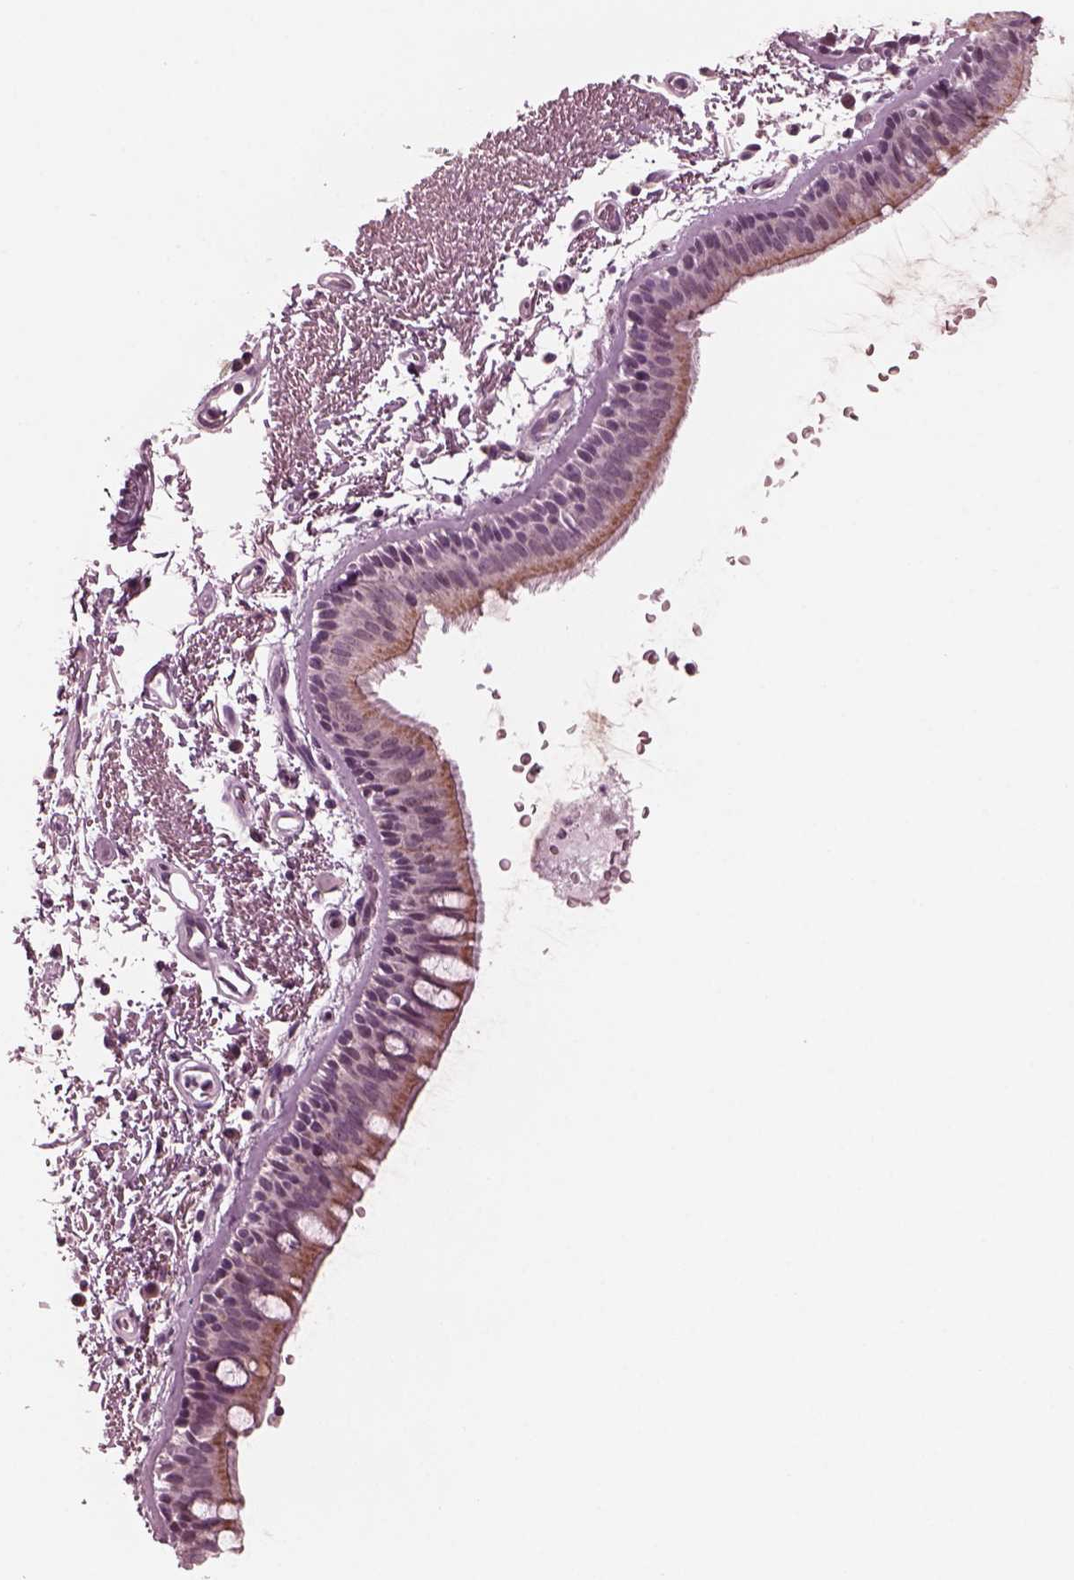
{"staining": {"intensity": "weak", "quantity": "<25%", "location": "cytoplasmic/membranous"}, "tissue": "bronchus", "cell_type": "Respiratory epithelial cells", "image_type": "normal", "snomed": [{"axis": "morphology", "description": "Normal tissue, NOS"}, {"axis": "topography", "description": "Lymph node"}, {"axis": "topography", "description": "Bronchus"}], "caption": "Respiratory epithelial cells are negative for brown protein staining in normal bronchus. The staining was performed using DAB (3,3'-diaminobenzidine) to visualize the protein expression in brown, while the nuclei were stained in blue with hematoxylin (Magnification: 20x).", "gene": "CELSR3", "patient": {"sex": "female", "age": 70}}